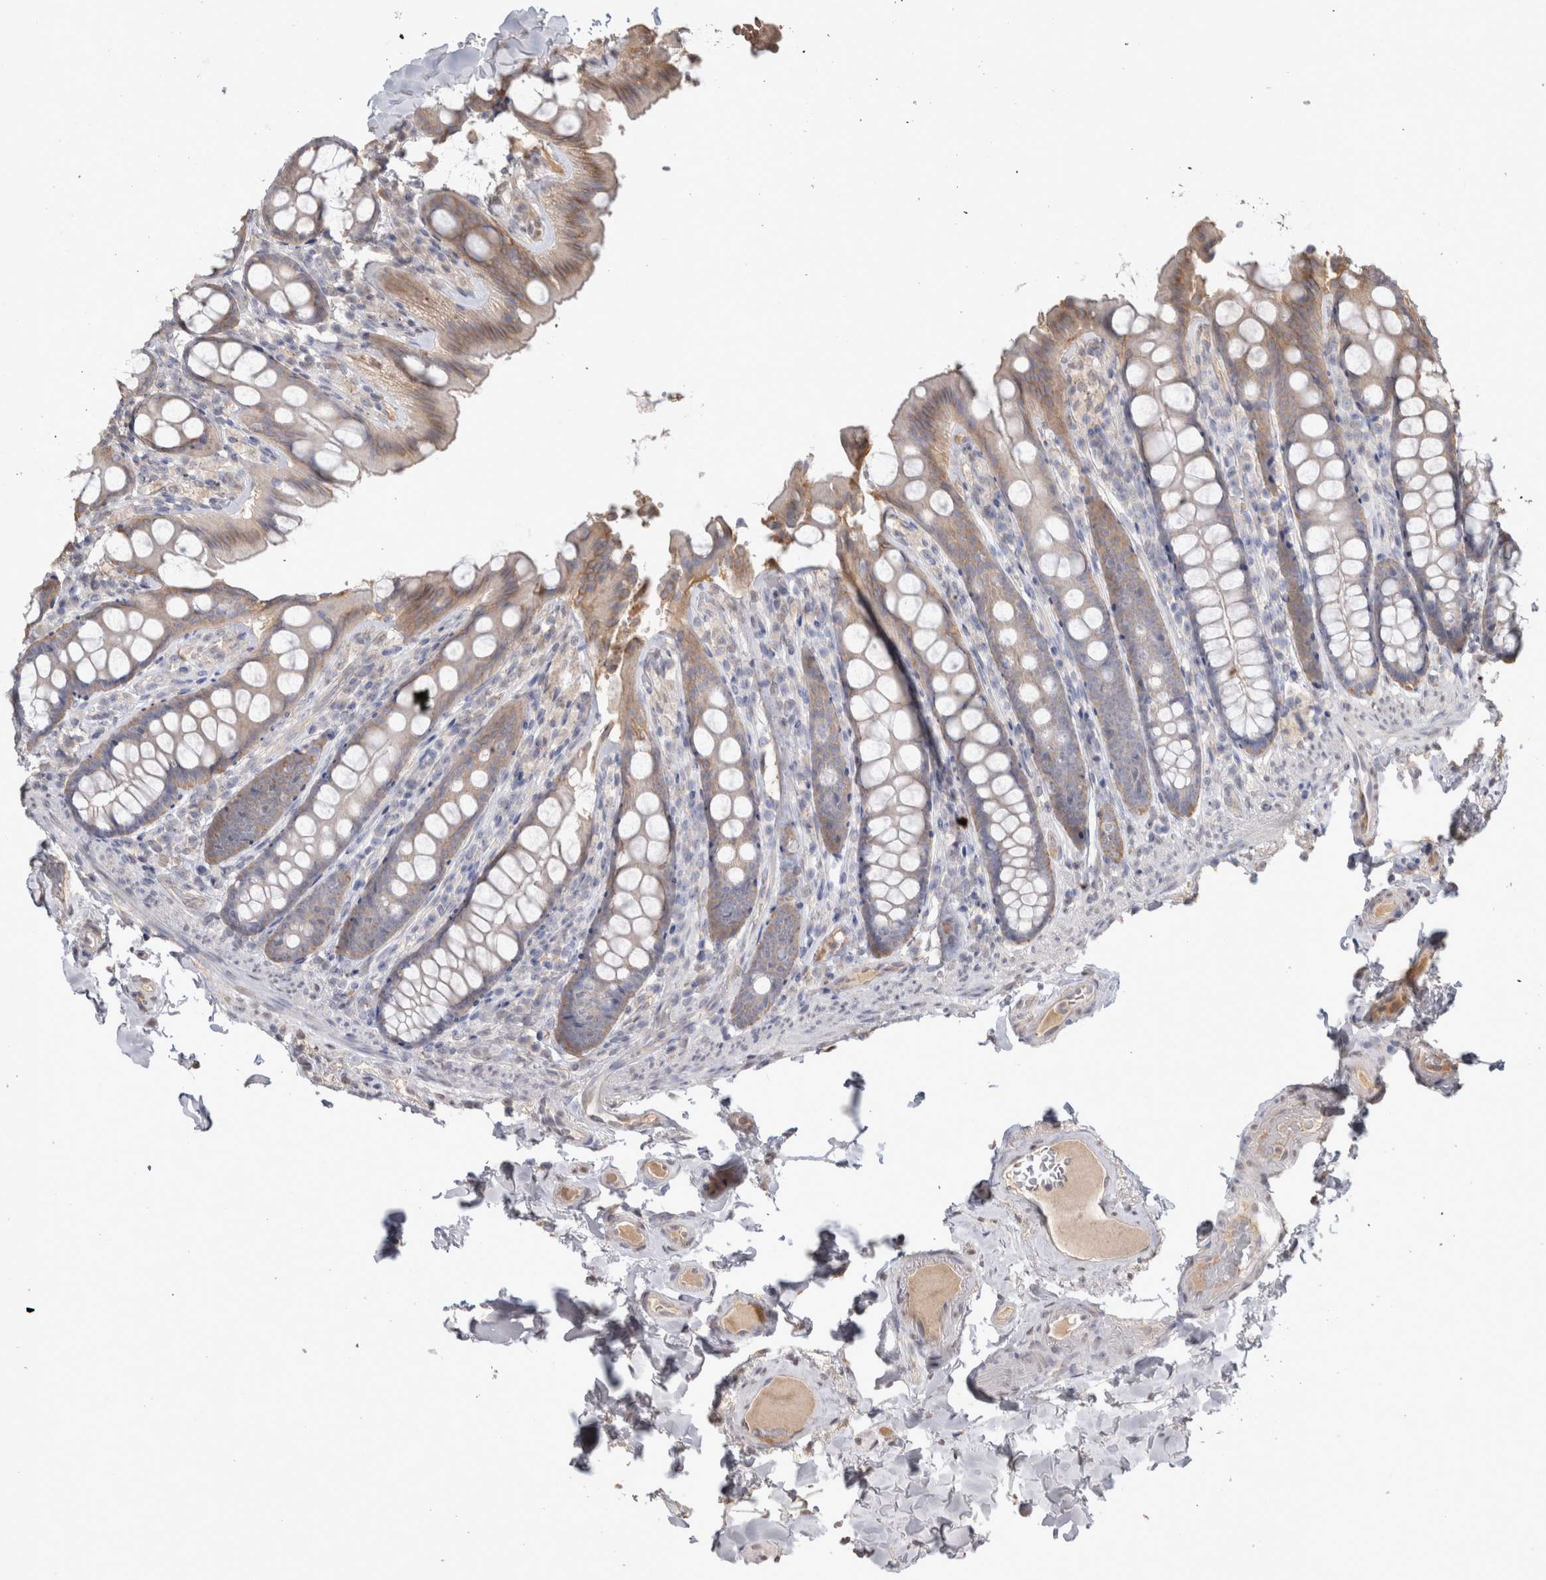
{"staining": {"intensity": "weak", "quantity": ">75%", "location": "cytoplasmic/membranous"}, "tissue": "colon", "cell_type": "Endothelial cells", "image_type": "normal", "snomed": [{"axis": "morphology", "description": "Normal tissue, NOS"}, {"axis": "topography", "description": "Colon"}, {"axis": "topography", "description": "Peripheral nerve tissue"}], "caption": "Protein expression by immunohistochemistry exhibits weak cytoplasmic/membranous staining in approximately >75% of endothelial cells in unremarkable colon.", "gene": "NAALADL2", "patient": {"sex": "female", "age": 61}}